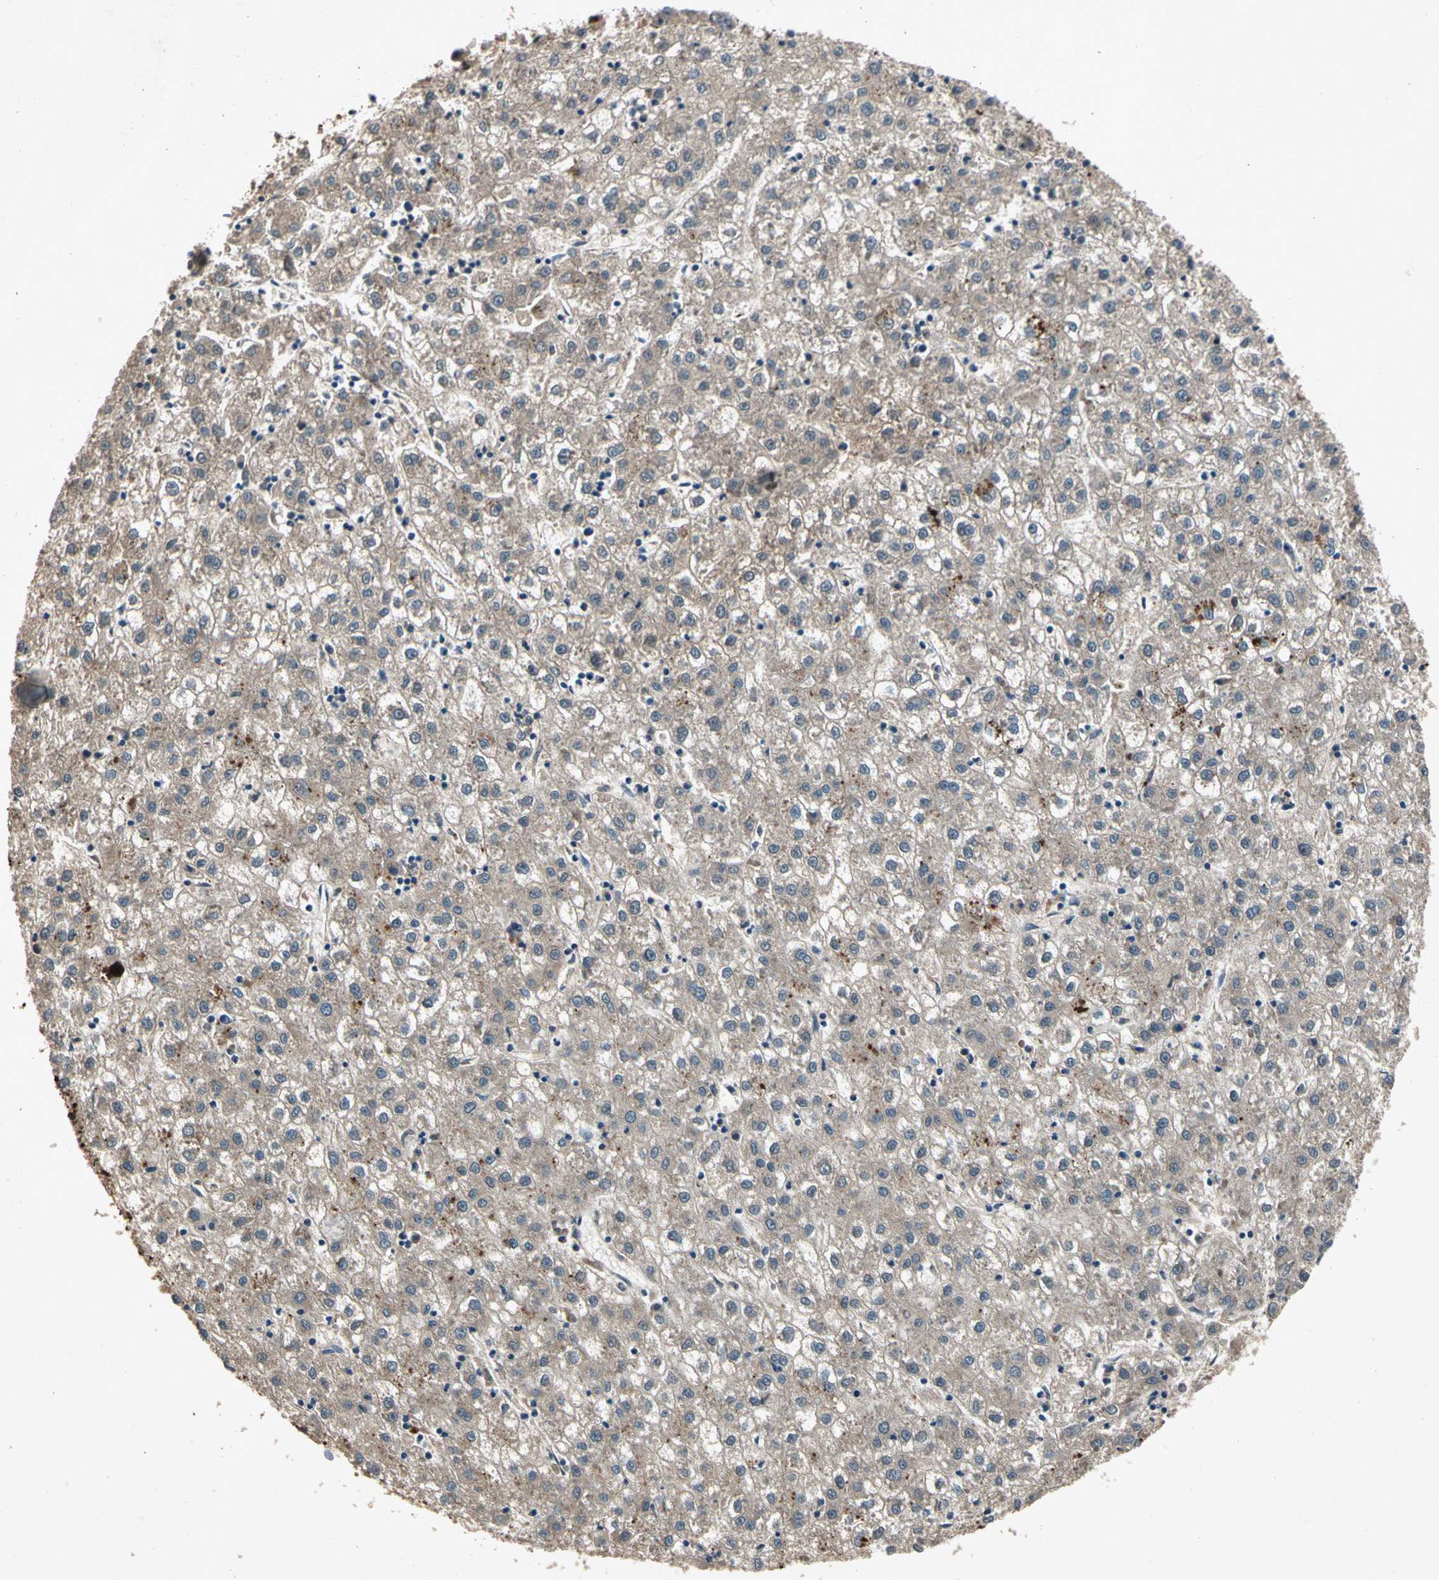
{"staining": {"intensity": "weak", "quantity": "<25%", "location": "cytoplasmic/membranous"}, "tissue": "liver cancer", "cell_type": "Tumor cells", "image_type": "cancer", "snomed": [{"axis": "morphology", "description": "Carcinoma, Hepatocellular, NOS"}, {"axis": "topography", "description": "Liver"}], "caption": "IHC histopathology image of neoplastic tissue: liver cancer (hepatocellular carcinoma) stained with DAB demonstrates no significant protein positivity in tumor cells.", "gene": "PML", "patient": {"sex": "male", "age": 72}}